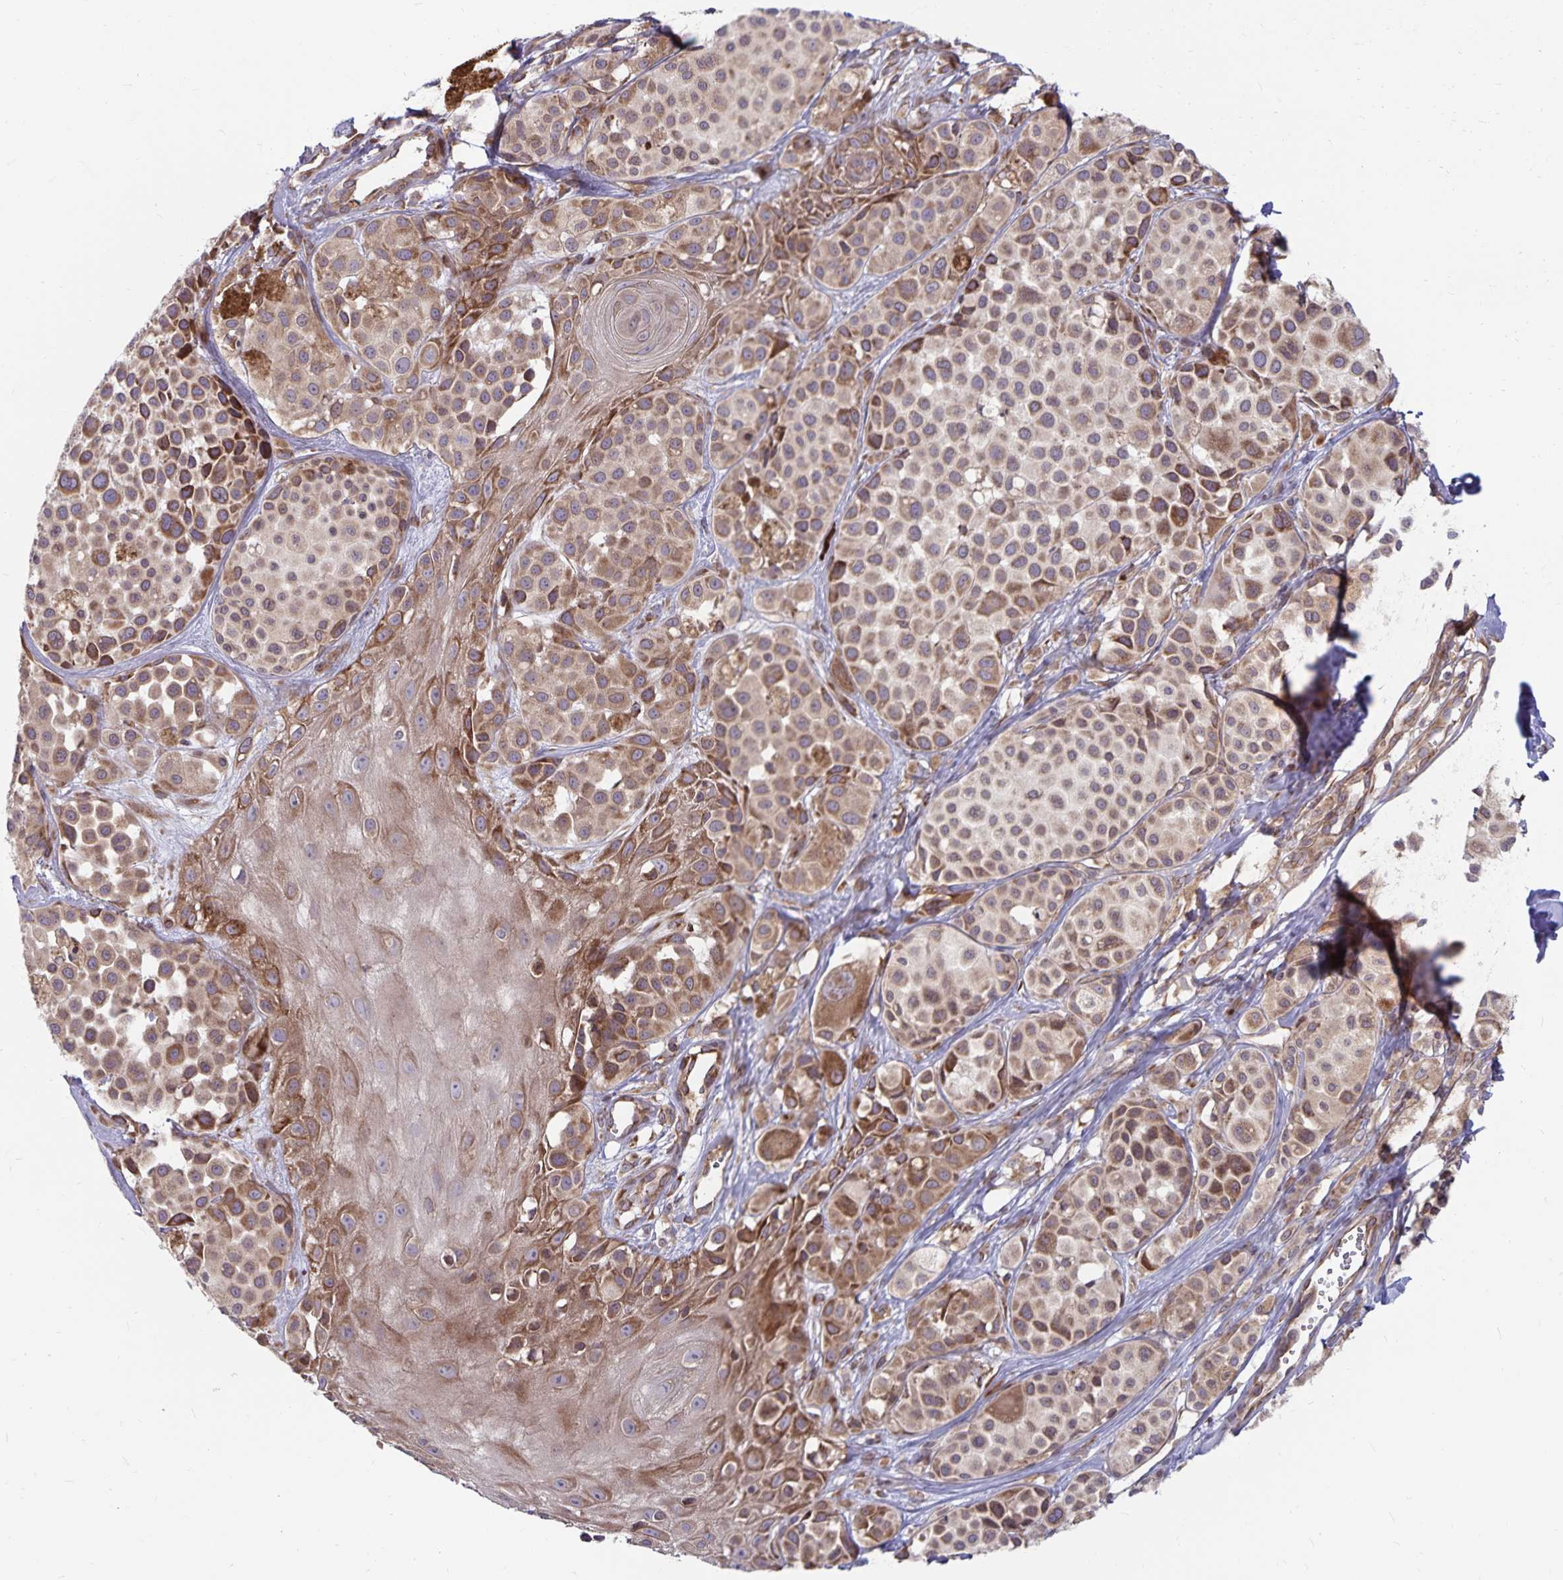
{"staining": {"intensity": "moderate", "quantity": ">75%", "location": "cytoplasmic/membranous"}, "tissue": "melanoma", "cell_type": "Tumor cells", "image_type": "cancer", "snomed": [{"axis": "morphology", "description": "Malignant melanoma, NOS"}, {"axis": "topography", "description": "Skin"}], "caption": "Immunohistochemistry (IHC) photomicrograph of malignant melanoma stained for a protein (brown), which shows medium levels of moderate cytoplasmic/membranous staining in about >75% of tumor cells.", "gene": "SEC62", "patient": {"sex": "male", "age": 77}}